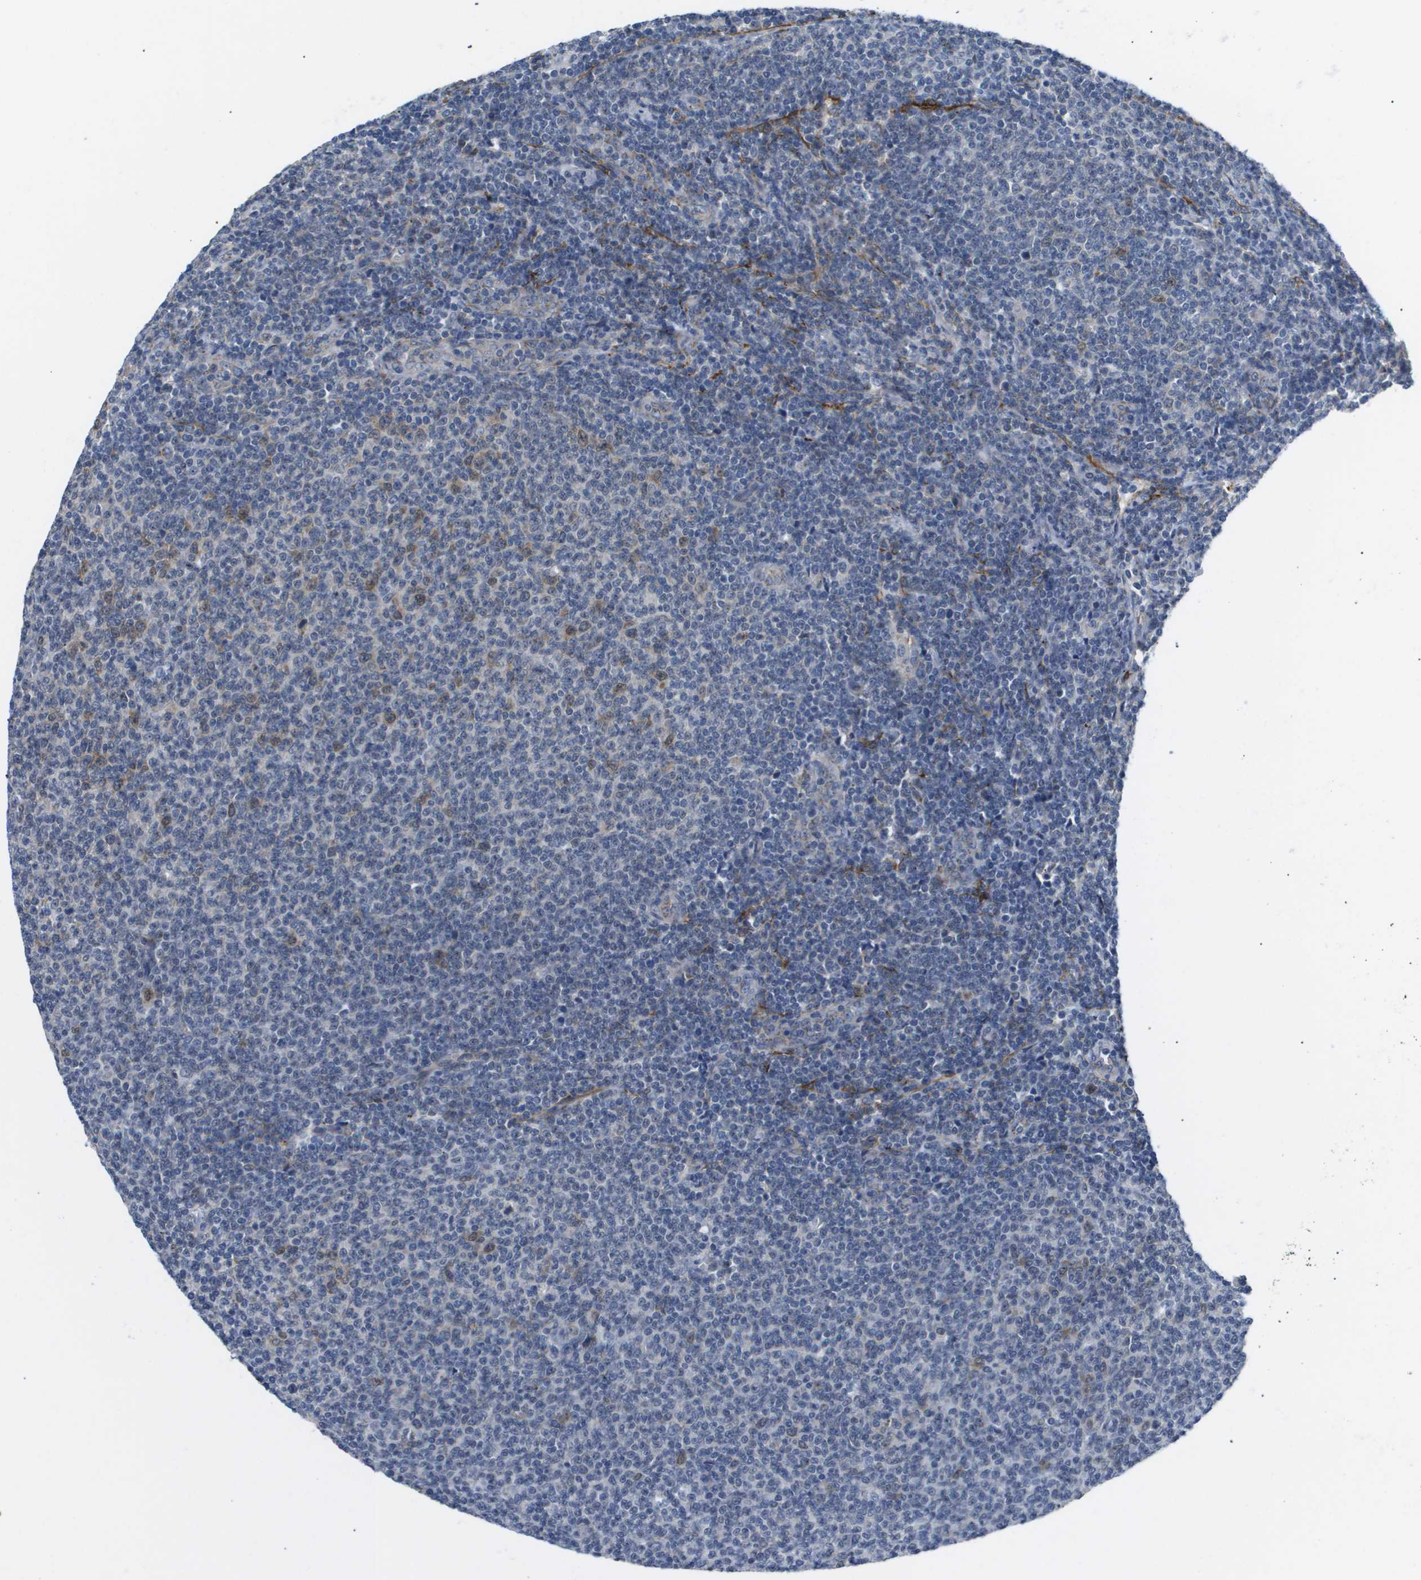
{"staining": {"intensity": "weak", "quantity": "<25%", "location": "cytoplasmic/membranous"}, "tissue": "lymphoma", "cell_type": "Tumor cells", "image_type": "cancer", "snomed": [{"axis": "morphology", "description": "Malignant lymphoma, non-Hodgkin's type, Low grade"}, {"axis": "topography", "description": "Lymph node"}], "caption": "This photomicrograph is of lymphoma stained with immunohistochemistry (IHC) to label a protein in brown with the nuclei are counter-stained blue. There is no expression in tumor cells.", "gene": "OTUD5", "patient": {"sex": "male", "age": 66}}